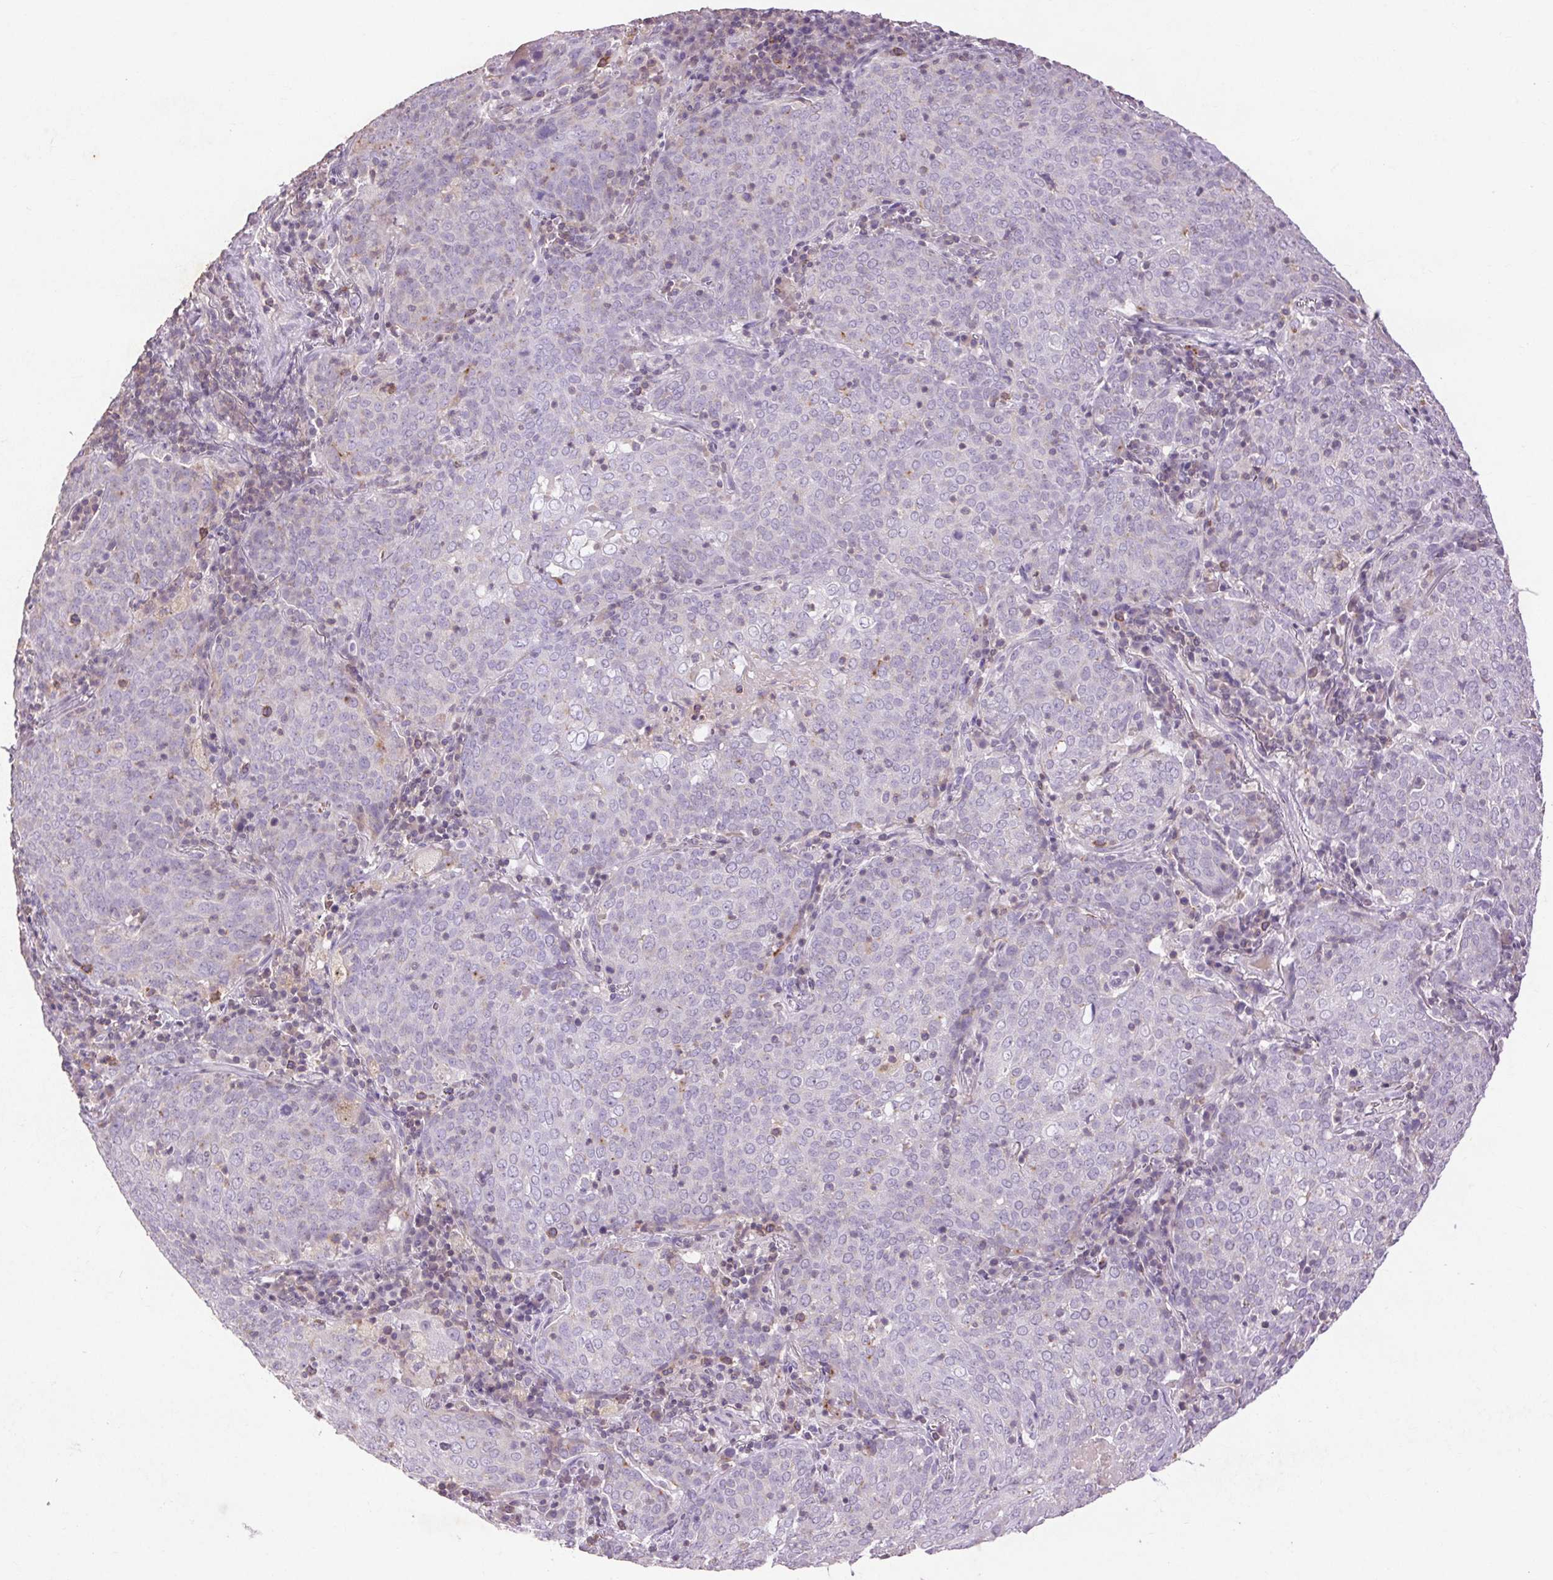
{"staining": {"intensity": "negative", "quantity": "none", "location": "none"}, "tissue": "lung cancer", "cell_type": "Tumor cells", "image_type": "cancer", "snomed": [{"axis": "morphology", "description": "Squamous cell carcinoma, NOS"}, {"axis": "topography", "description": "Lung"}], "caption": "Protein analysis of lung cancer shows no significant positivity in tumor cells.", "gene": "FNDC7", "patient": {"sex": "male", "age": 82}}